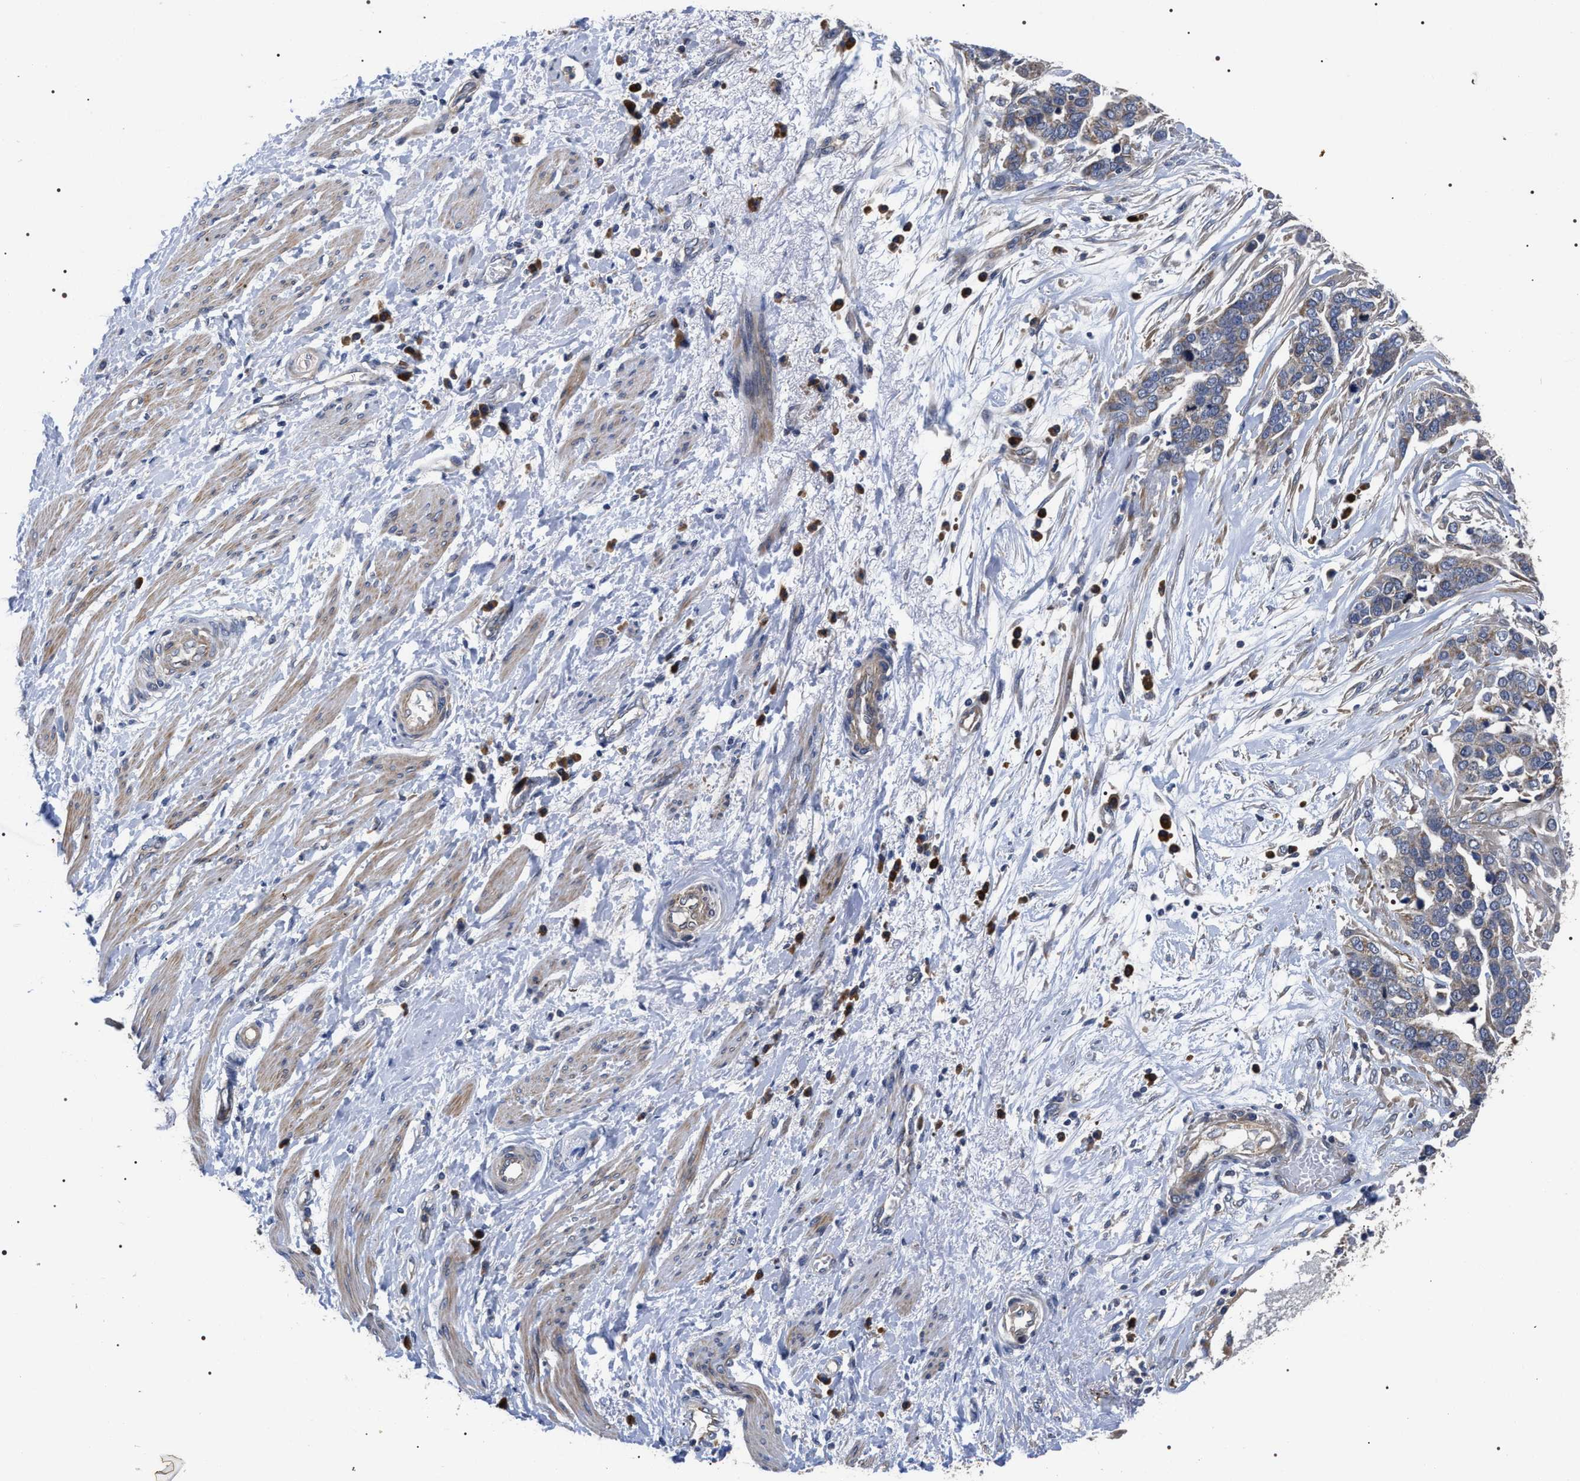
{"staining": {"intensity": "negative", "quantity": "none", "location": "none"}, "tissue": "ovarian cancer", "cell_type": "Tumor cells", "image_type": "cancer", "snomed": [{"axis": "morphology", "description": "Cystadenocarcinoma, serous, NOS"}, {"axis": "topography", "description": "Ovary"}], "caption": "Serous cystadenocarcinoma (ovarian) was stained to show a protein in brown. There is no significant staining in tumor cells.", "gene": "MIS18A", "patient": {"sex": "female", "age": 44}}